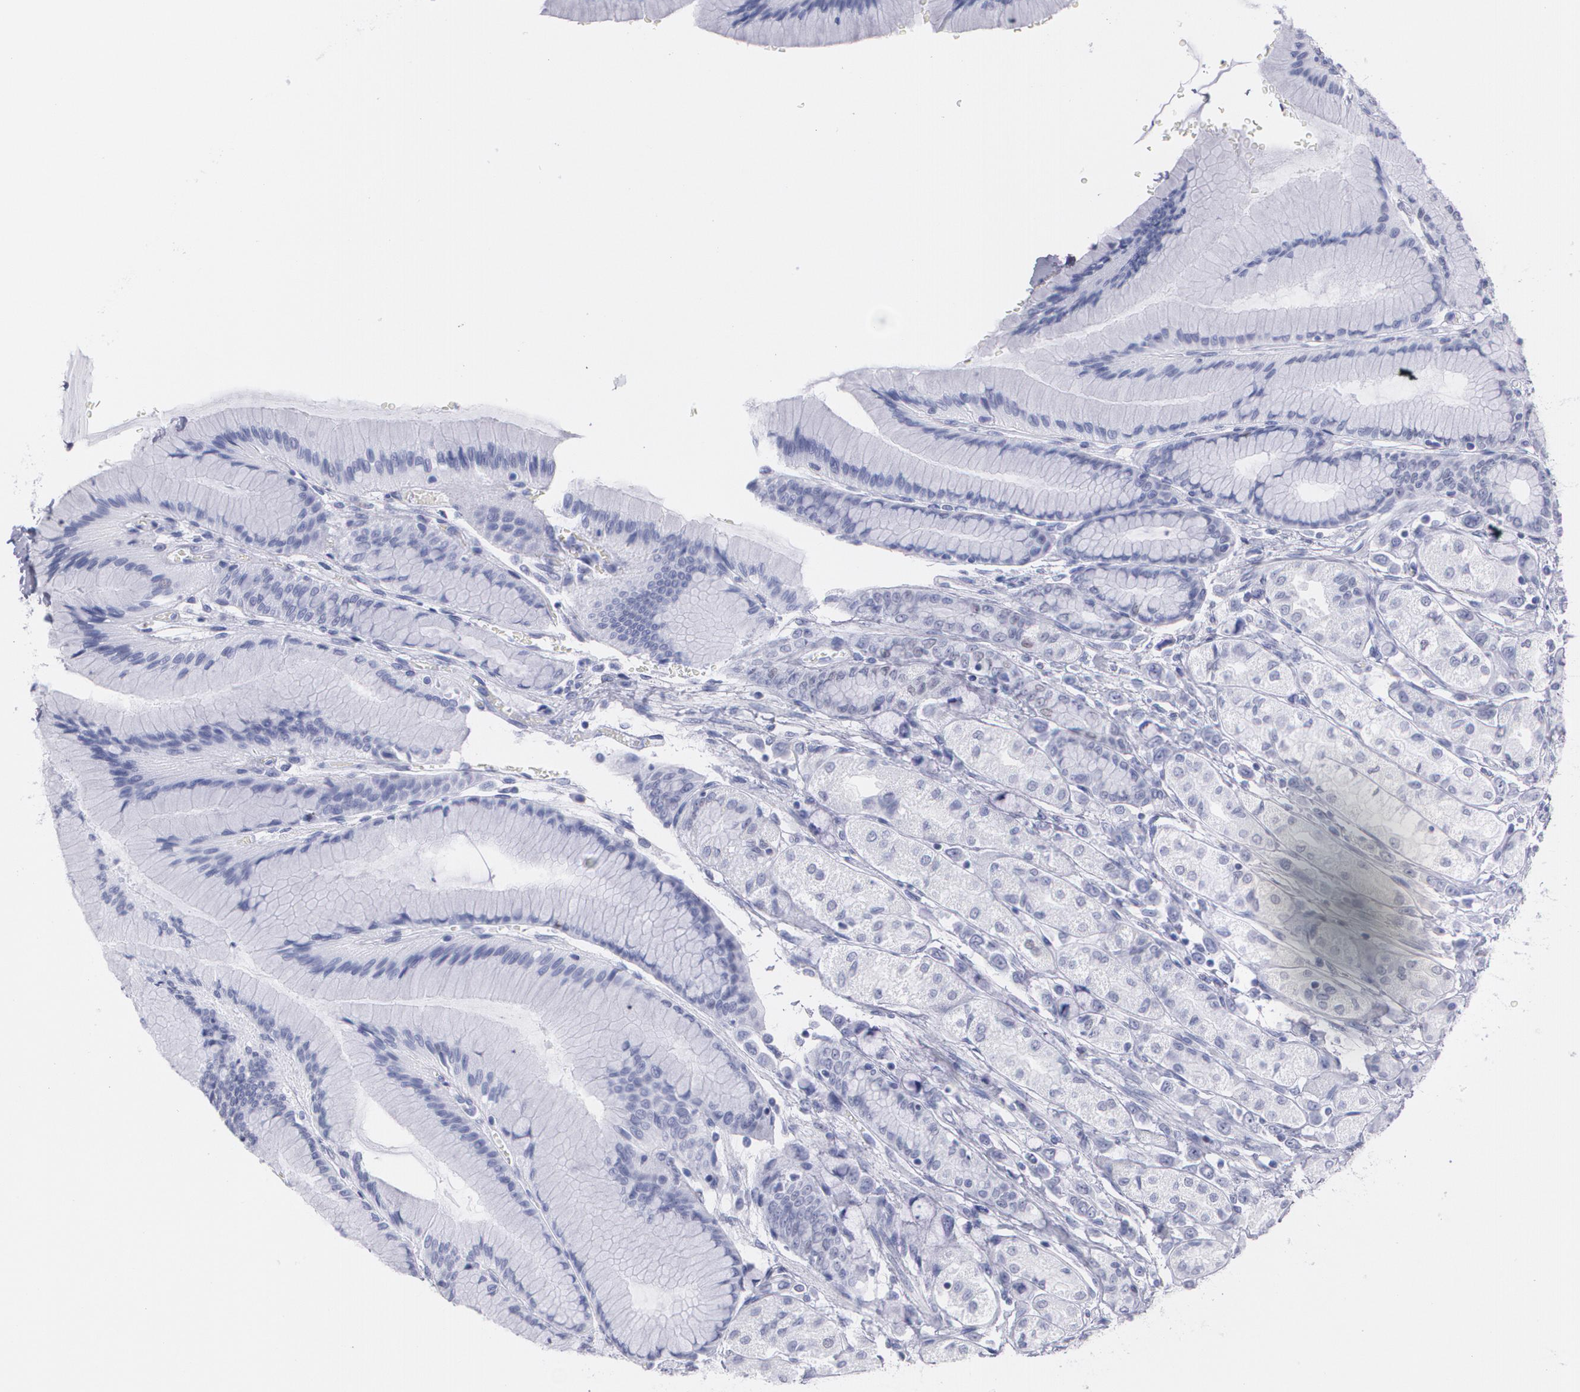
{"staining": {"intensity": "negative", "quantity": "none", "location": "none"}, "tissue": "stomach", "cell_type": "Glandular cells", "image_type": "normal", "snomed": [{"axis": "morphology", "description": "Normal tissue, NOS"}, {"axis": "morphology", "description": "Adenocarcinoma, NOS"}, {"axis": "topography", "description": "Stomach"}, {"axis": "topography", "description": "Stomach, lower"}], "caption": "A high-resolution histopathology image shows immunohistochemistry (IHC) staining of benign stomach, which exhibits no significant expression in glandular cells. (Brightfield microscopy of DAB IHC at high magnification).", "gene": "TP53", "patient": {"sex": "female", "age": 65}}